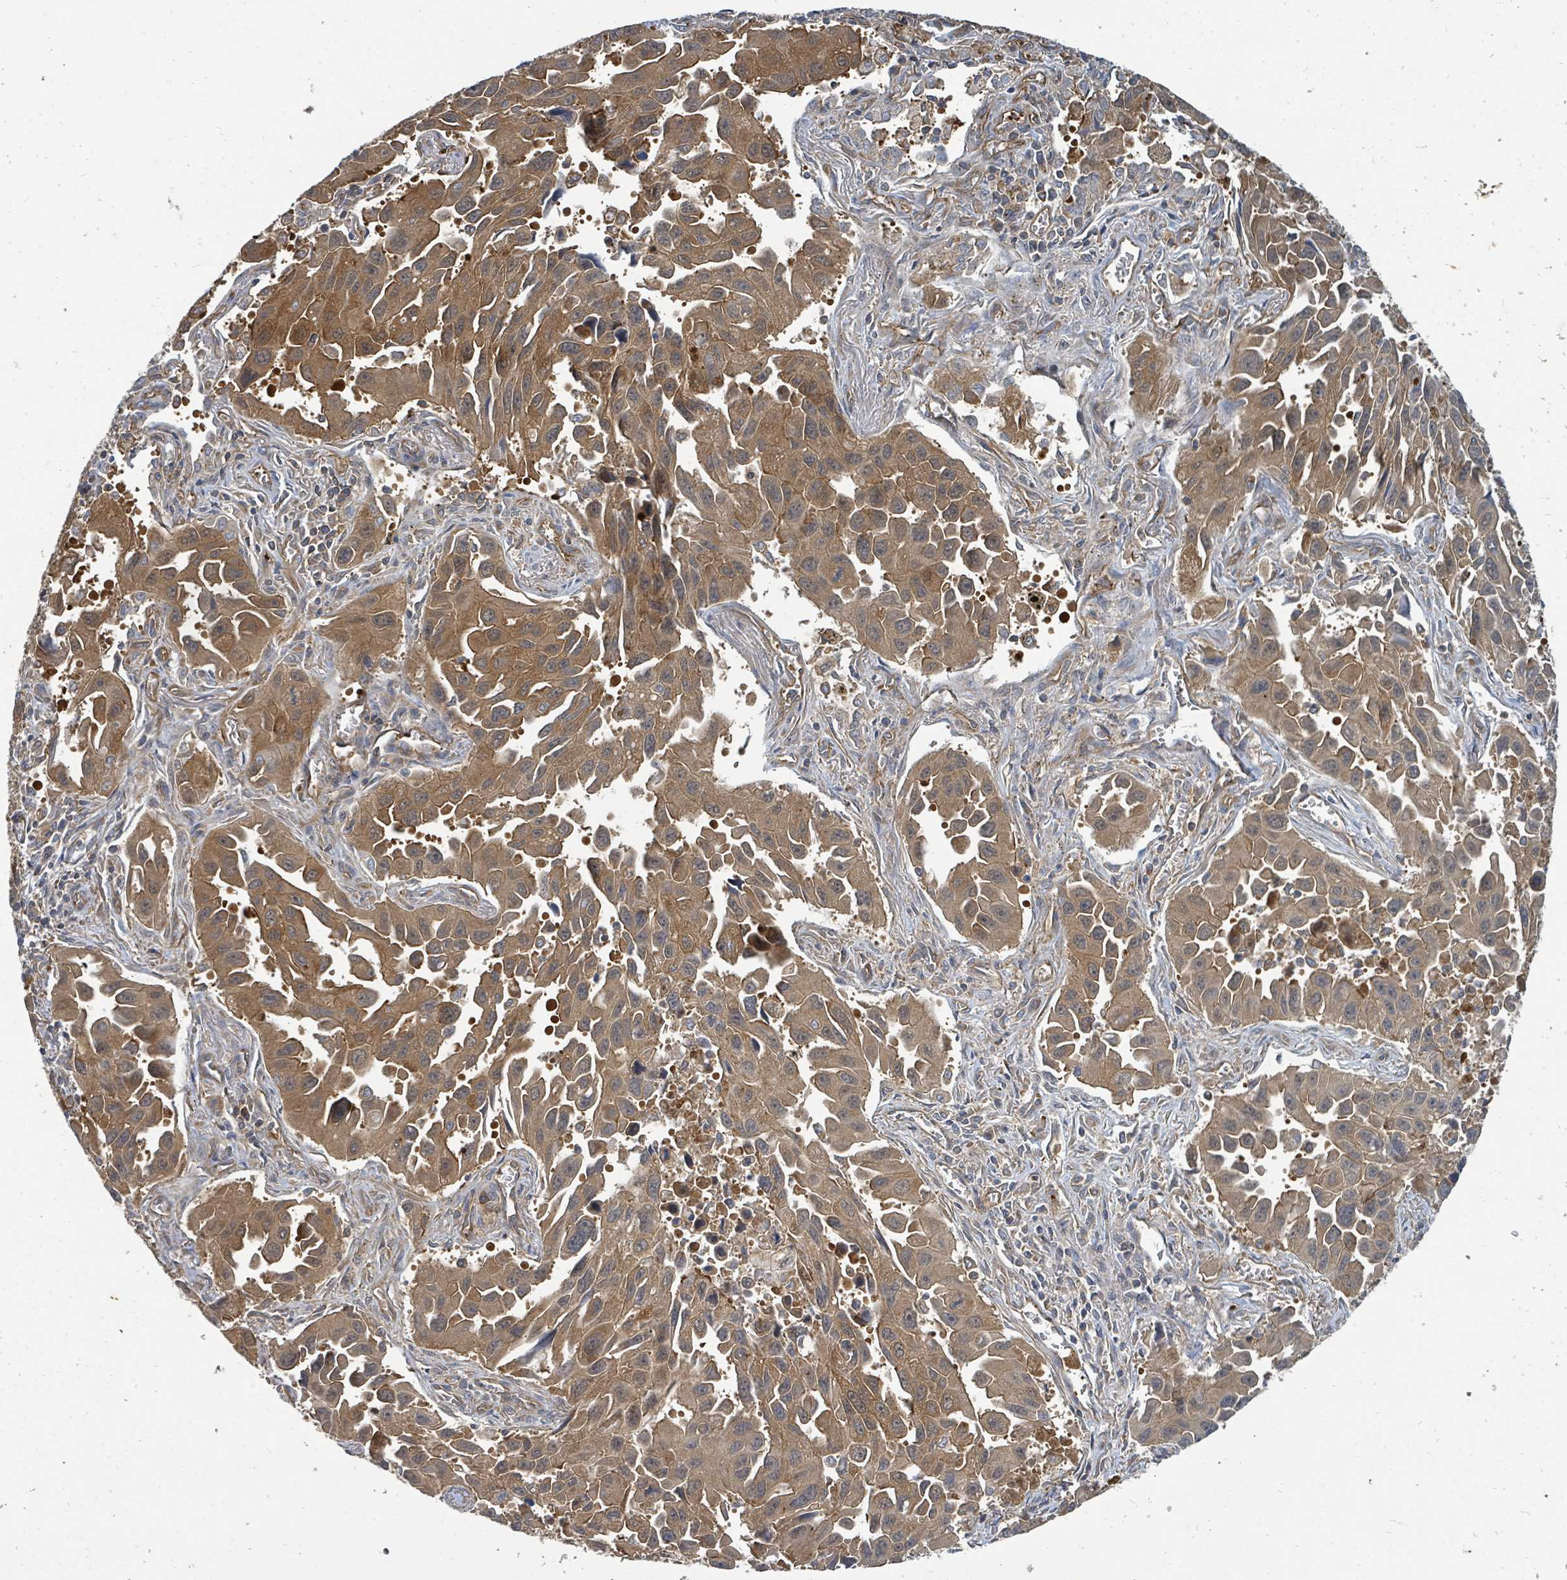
{"staining": {"intensity": "moderate", "quantity": ">75%", "location": "cytoplasmic/membranous"}, "tissue": "lung cancer", "cell_type": "Tumor cells", "image_type": "cancer", "snomed": [{"axis": "morphology", "description": "Adenocarcinoma, NOS"}, {"axis": "topography", "description": "Lung"}], "caption": "An immunohistochemistry (IHC) photomicrograph of tumor tissue is shown. Protein staining in brown highlights moderate cytoplasmic/membranous positivity in lung cancer (adenocarcinoma) within tumor cells. (DAB (3,3'-diaminobenzidine) IHC with brightfield microscopy, high magnification).", "gene": "BOLA2B", "patient": {"sex": "male", "age": 66}}